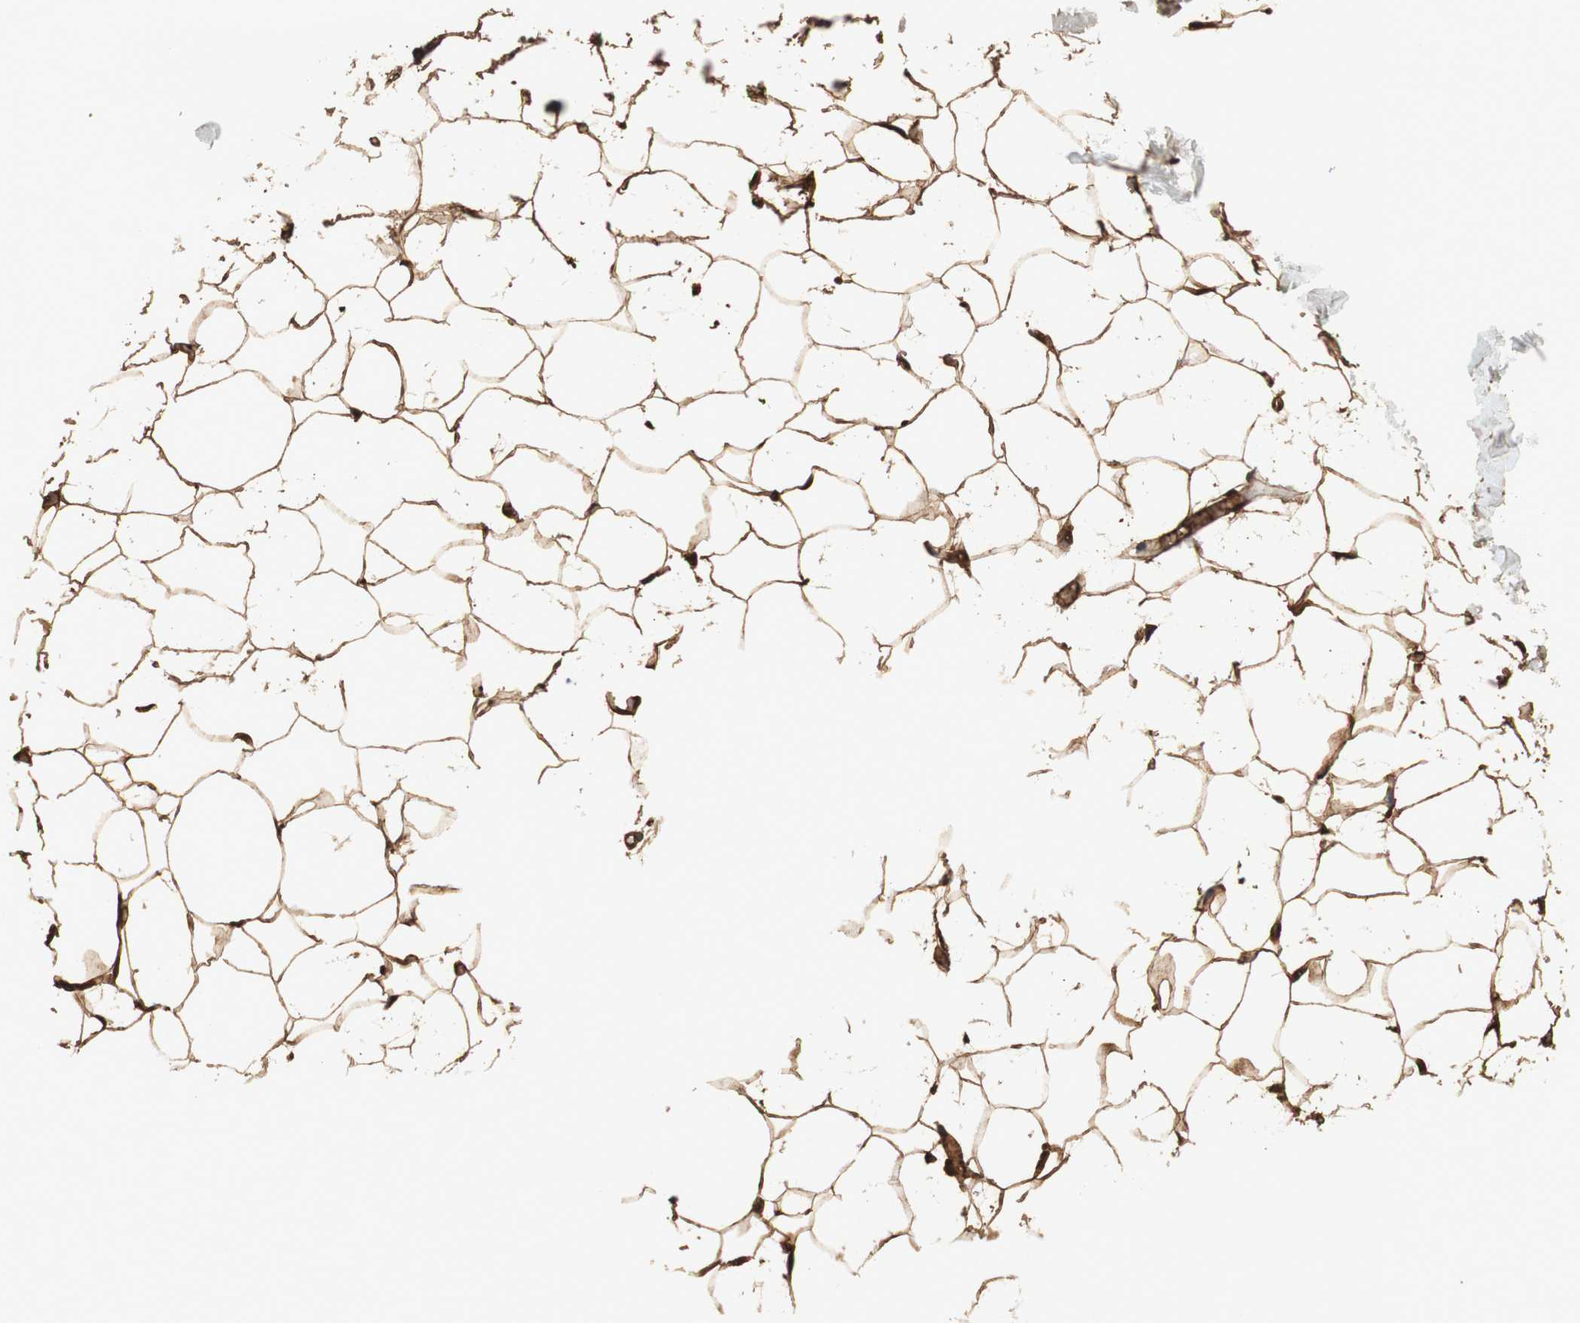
{"staining": {"intensity": "moderate", "quantity": ">75%", "location": "cytoplasmic/membranous"}, "tissue": "adipose tissue", "cell_type": "Adipocytes", "image_type": "normal", "snomed": [{"axis": "morphology", "description": "Normal tissue, NOS"}, {"axis": "topography", "description": "Breast"}, {"axis": "topography", "description": "Adipose tissue"}], "caption": "Adipocytes display medium levels of moderate cytoplasmic/membranous positivity in about >75% of cells in normal adipose tissue. The staining was performed using DAB (3,3'-diaminobenzidine) to visualize the protein expression in brown, while the nuclei were stained in blue with hematoxylin (Magnification: 20x).", "gene": "PTPN21", "patient": {"sex": "female", "age": 25}}